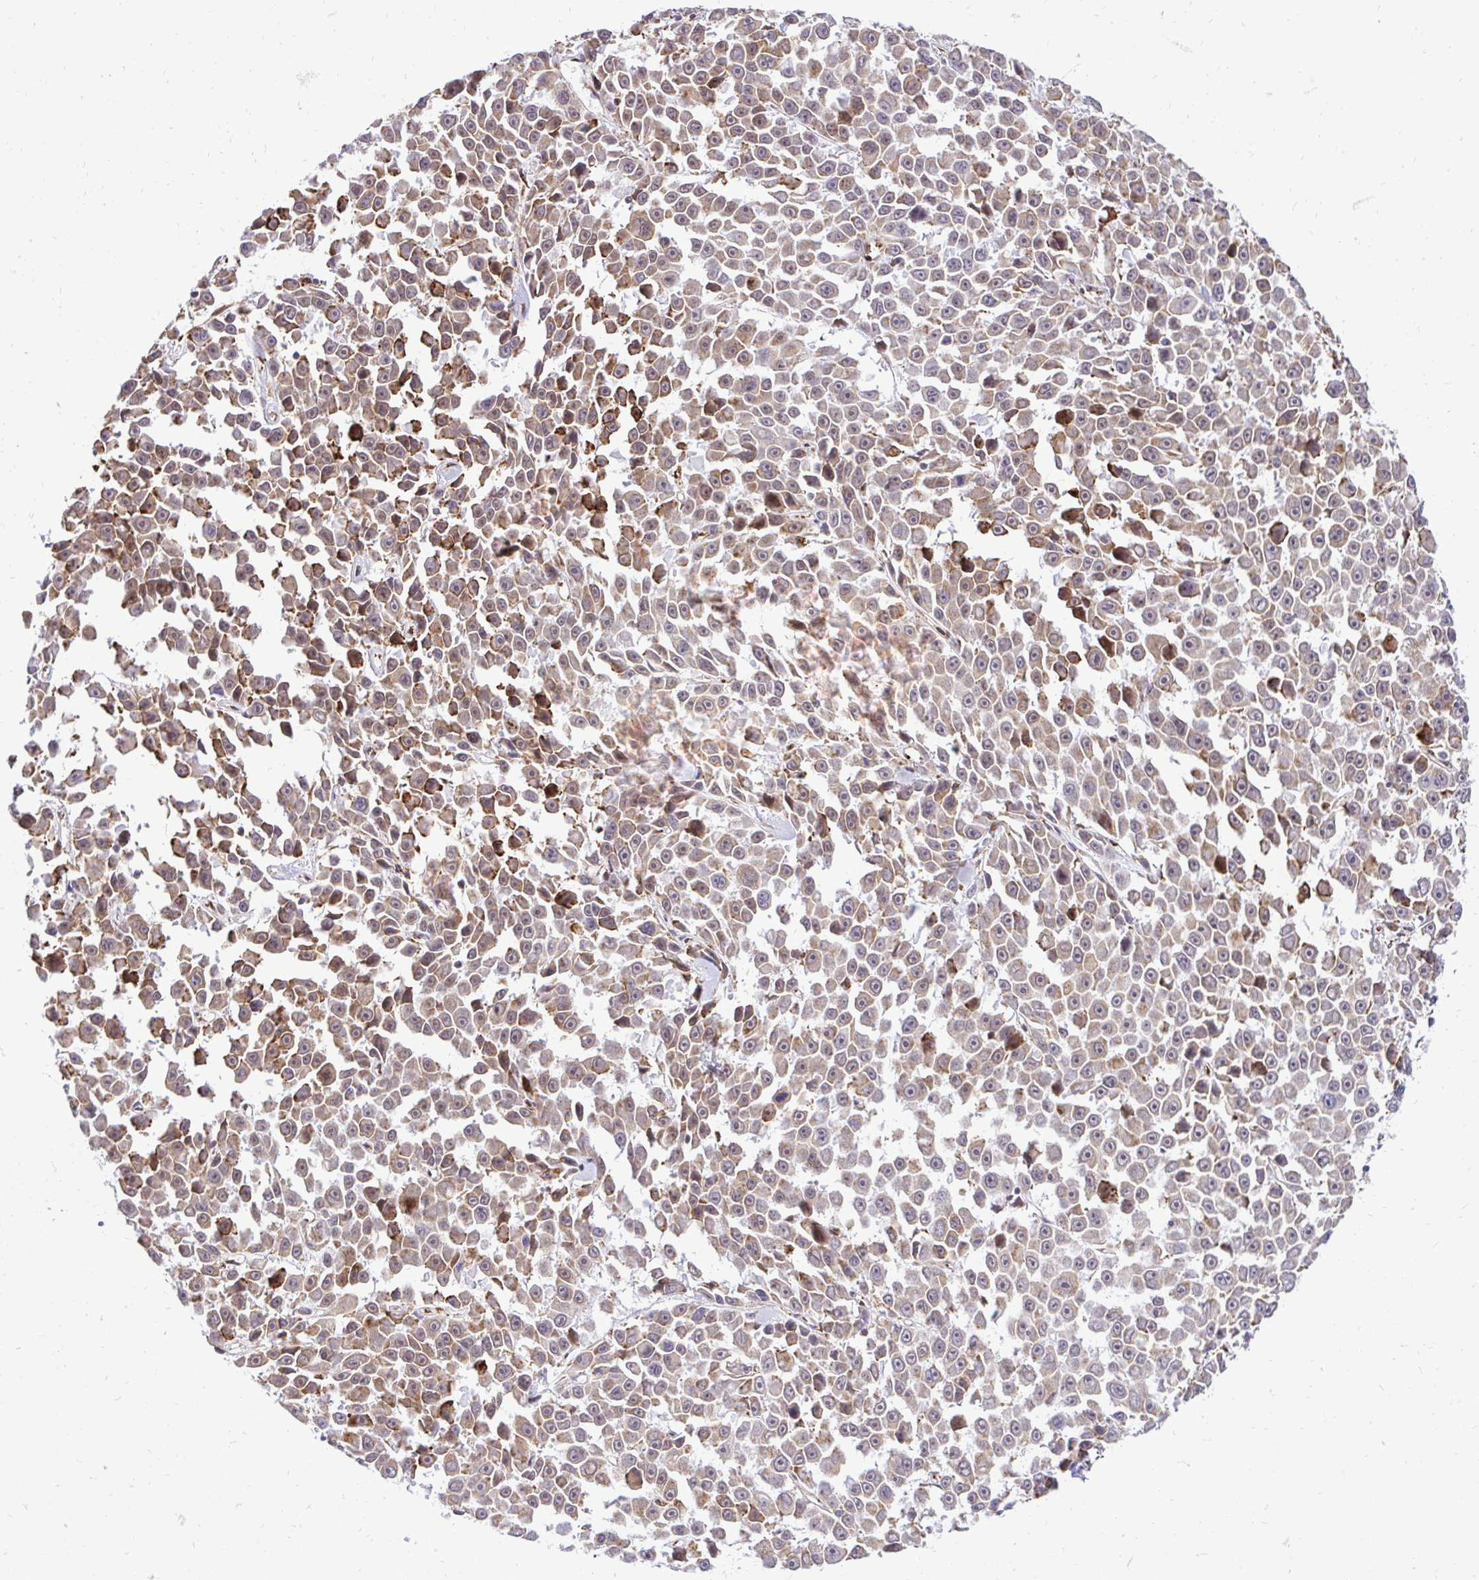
{"staining": {"intensity": "moderate", "quantity": "25%-75%", "location": "cytoplasmic/membranous"}, "tissue": "melanoma", "cell_type": "Tumor cells", "image_type": "cancer", "snomed": [{"axis": "morphology", "description": "Malignant melanoma, NOS"}, {"axis": "topography", "description": "Skin"}], "caption": "Immunohistochemical staining of melanoma displays moderate cytoplasmic/membranous protein positivity in about 25%-75% of tumor cells.", "gene": "NAALAD2", "patient": {"sex": "female", "age": 66}}